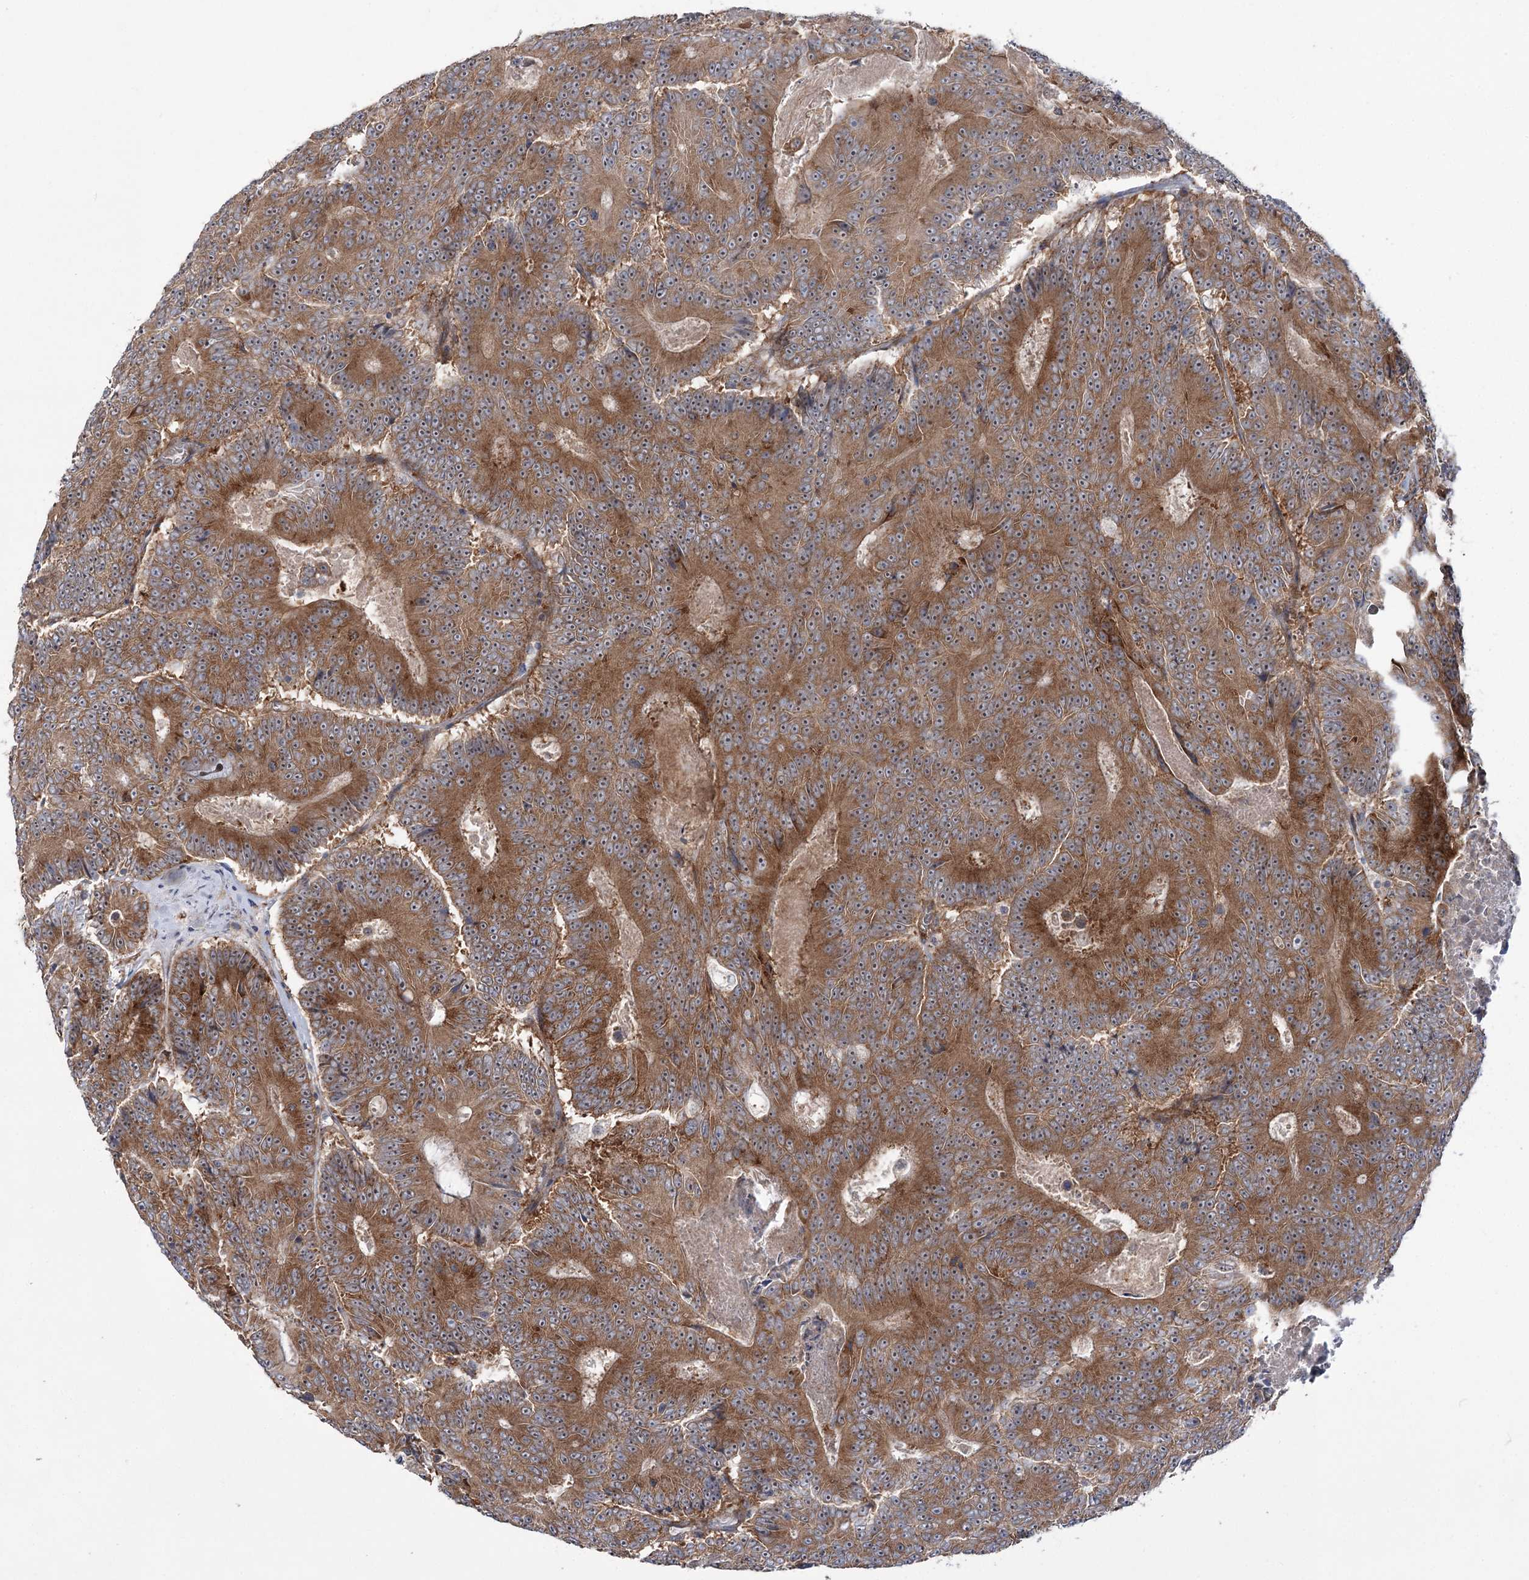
{"staining": {"intensity": "moderate", "quantity": ">75%", "location": "cytoplasmic/membranous,nuclear"}, "tissue": "colorectal cancer", "cell_type": "Tumor cells", "image_type": "cancer", "snomed": [{"axis": "morphology", "description": "Adenocarcinoma, NOS"}, {"axis": "topography", "description": "Colon"}], "caption": "Approximately >75% of tumor cells in human adenocarcinoma (colorectal) show moderate cytoplasmic/membranous and nuclear protein expression as visualized by brown immunohistochemical staining.", "gene": "VWA2", "patient": {"sex": "male", "age": 83}}